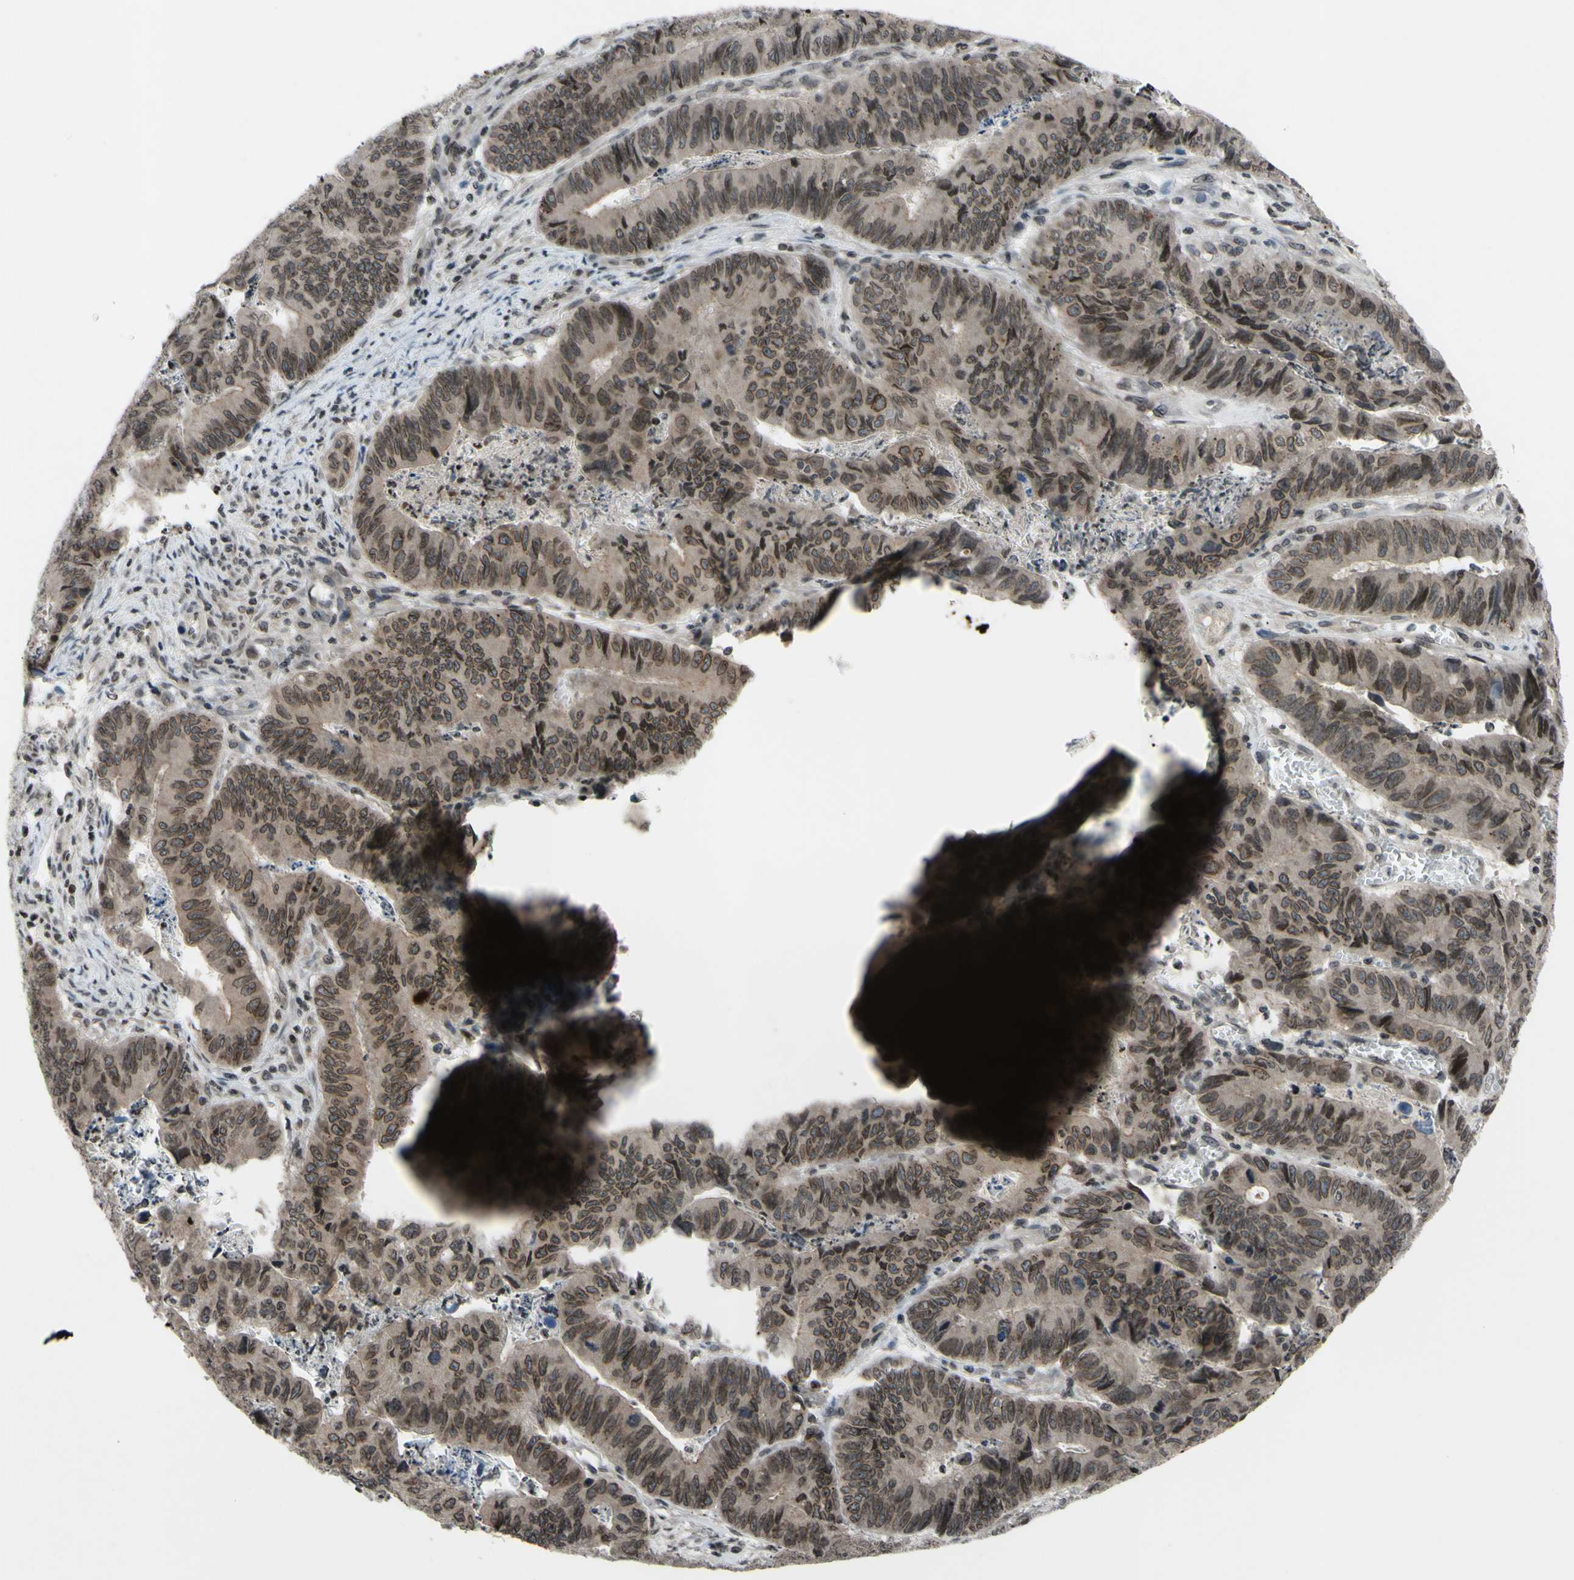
{"staining": {"intensity": "weak", "quantity": ">75%", "location": "cytoplasmic/membranous,nuclear"}, "tissue": "stomach cancer", "cell_type": "Tumor cells", "image_type": "cancer", "snomed": [{"axis": "morphology", "description": "Adenocarcinoma, NOS"}, {"axis": "topography", "description": "Stomach, lower"}], "caption": "Protein expression analysis of stomach cancer (adenocarcinoma) exhibits weak cytoplasmic/membranous and nuclear staining in about >75% of tumor cells.", "gene": "XPO1", "patient": {"sex": "male", "age": 77}}